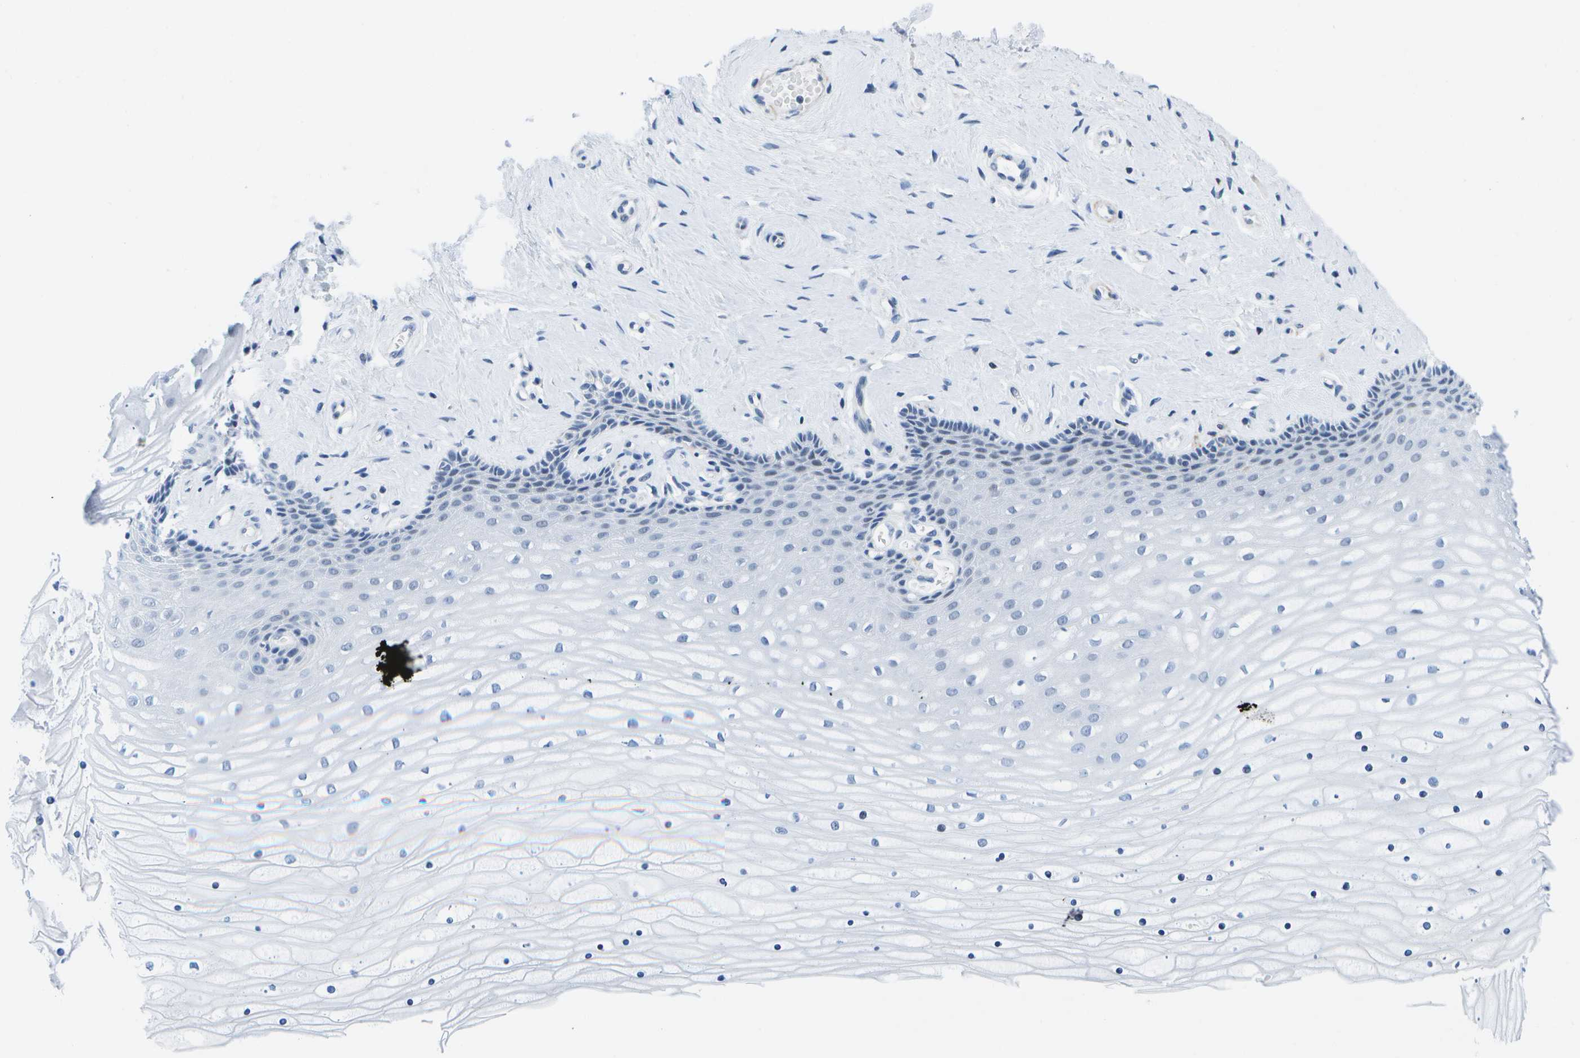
{"staining": {"intensity": "negative", "quantity": "none", "location": "none"}, "tissue": "cervix", "cell_type": "Glandular cells", "image_type": "normal", "snomed": [{"axis": "morphology", "description": "Normal tissue, NOS"}, {"axis": "topography", "description": "Cervix"}], "caption": "High power microscopy photomicrograph of an IHC image of benign cervix, revealing no significant staining in glandular cells.", "gene": "ADGRG6", "patient": {"sex": "female", "age": 39}}